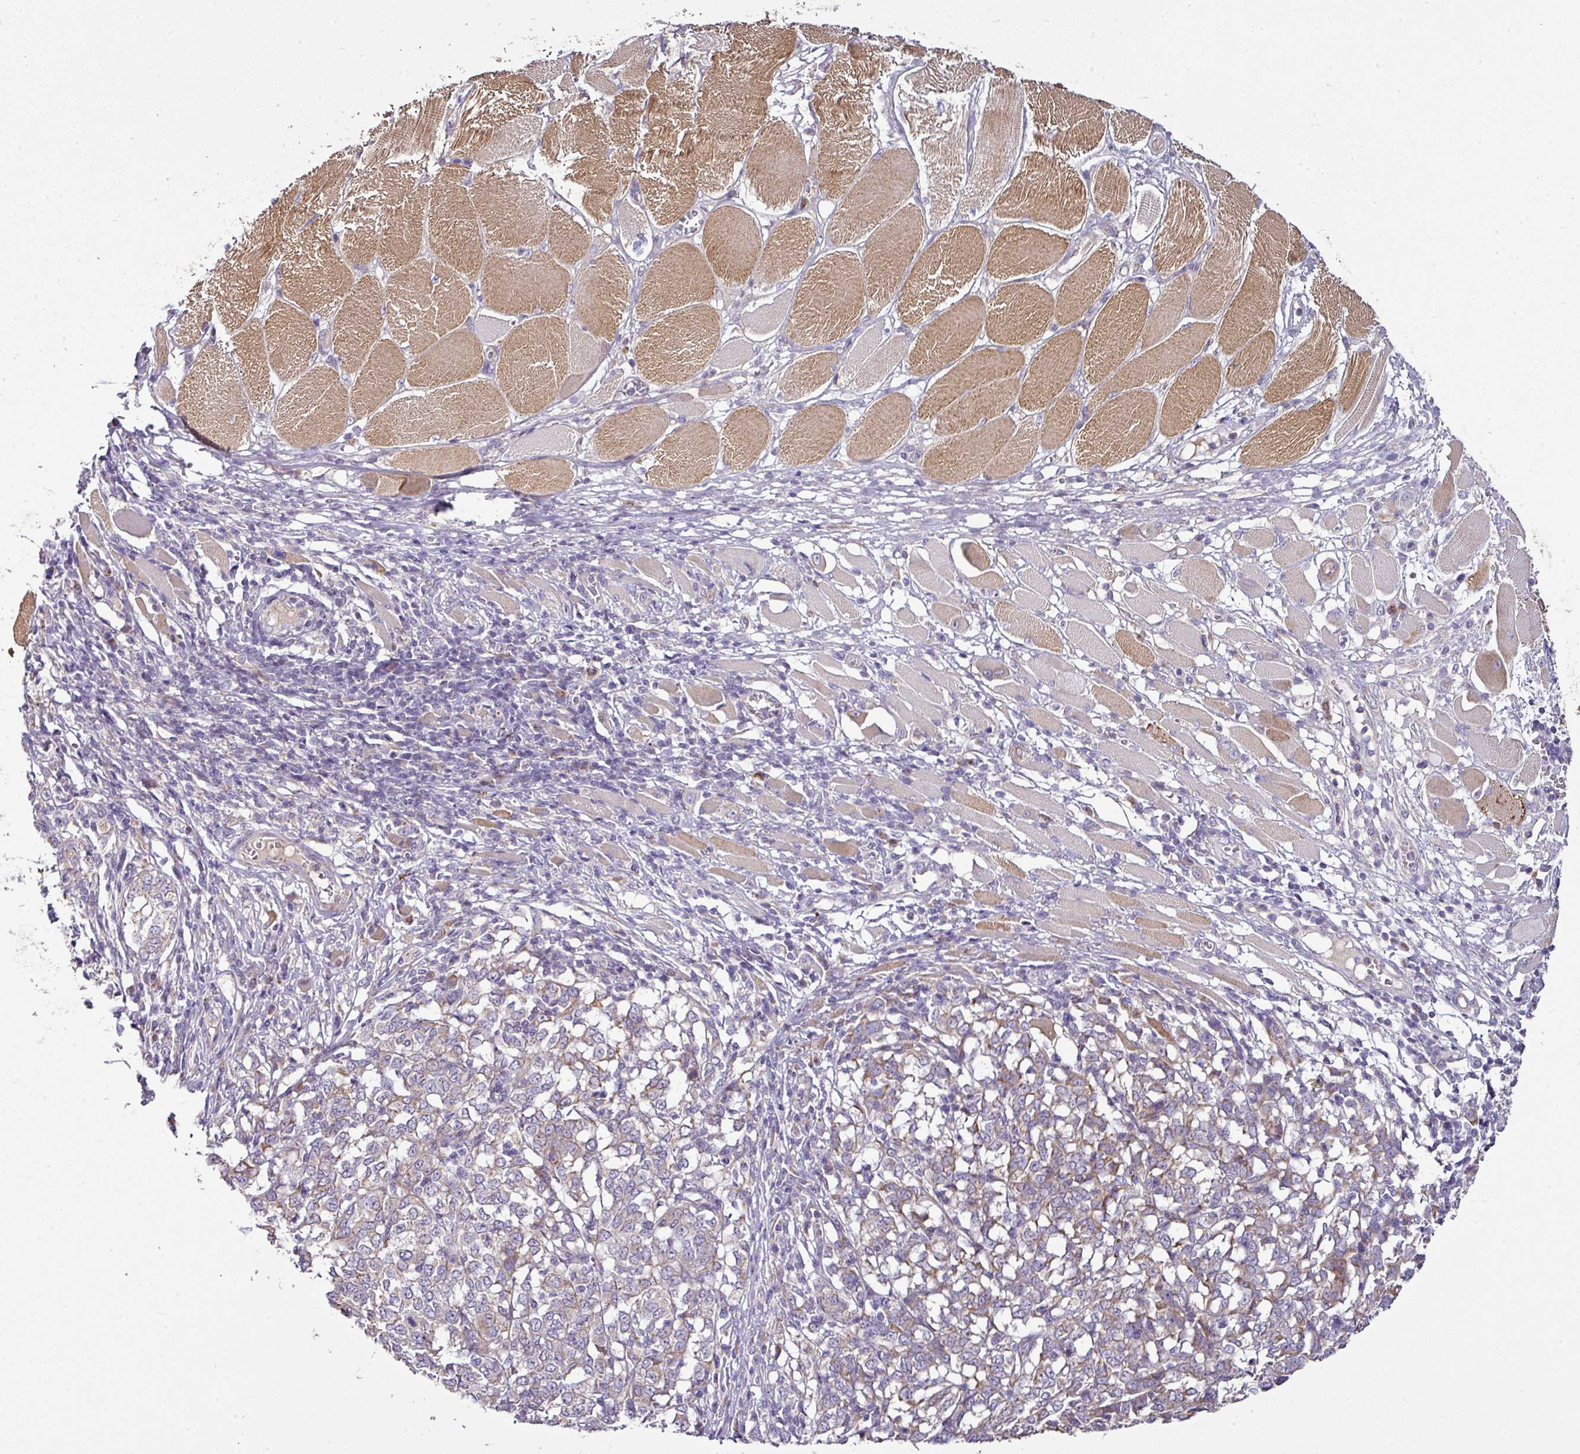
{"staining": {"intensity": "moderate", "quantity": "25%-75%", "location": "cytoplasmic/membranous"}, "tissue": "melanoma", "cell_type": "Tumor cells", "image_type": "cancer", "snomed": [{"axis": "morphology", "description": "Malignant melanoma, NOS"}, {"axis": "topography", "description": "Skin"}], "caption": "Malignant melanoma tissue exhibits moderate cytoplasmic/membranous expression in about 25%-75% of tumor cells, visualized by immunohistochemistry.", "gene": "GAN", "patient": {"sex": "female", "age": 72}}